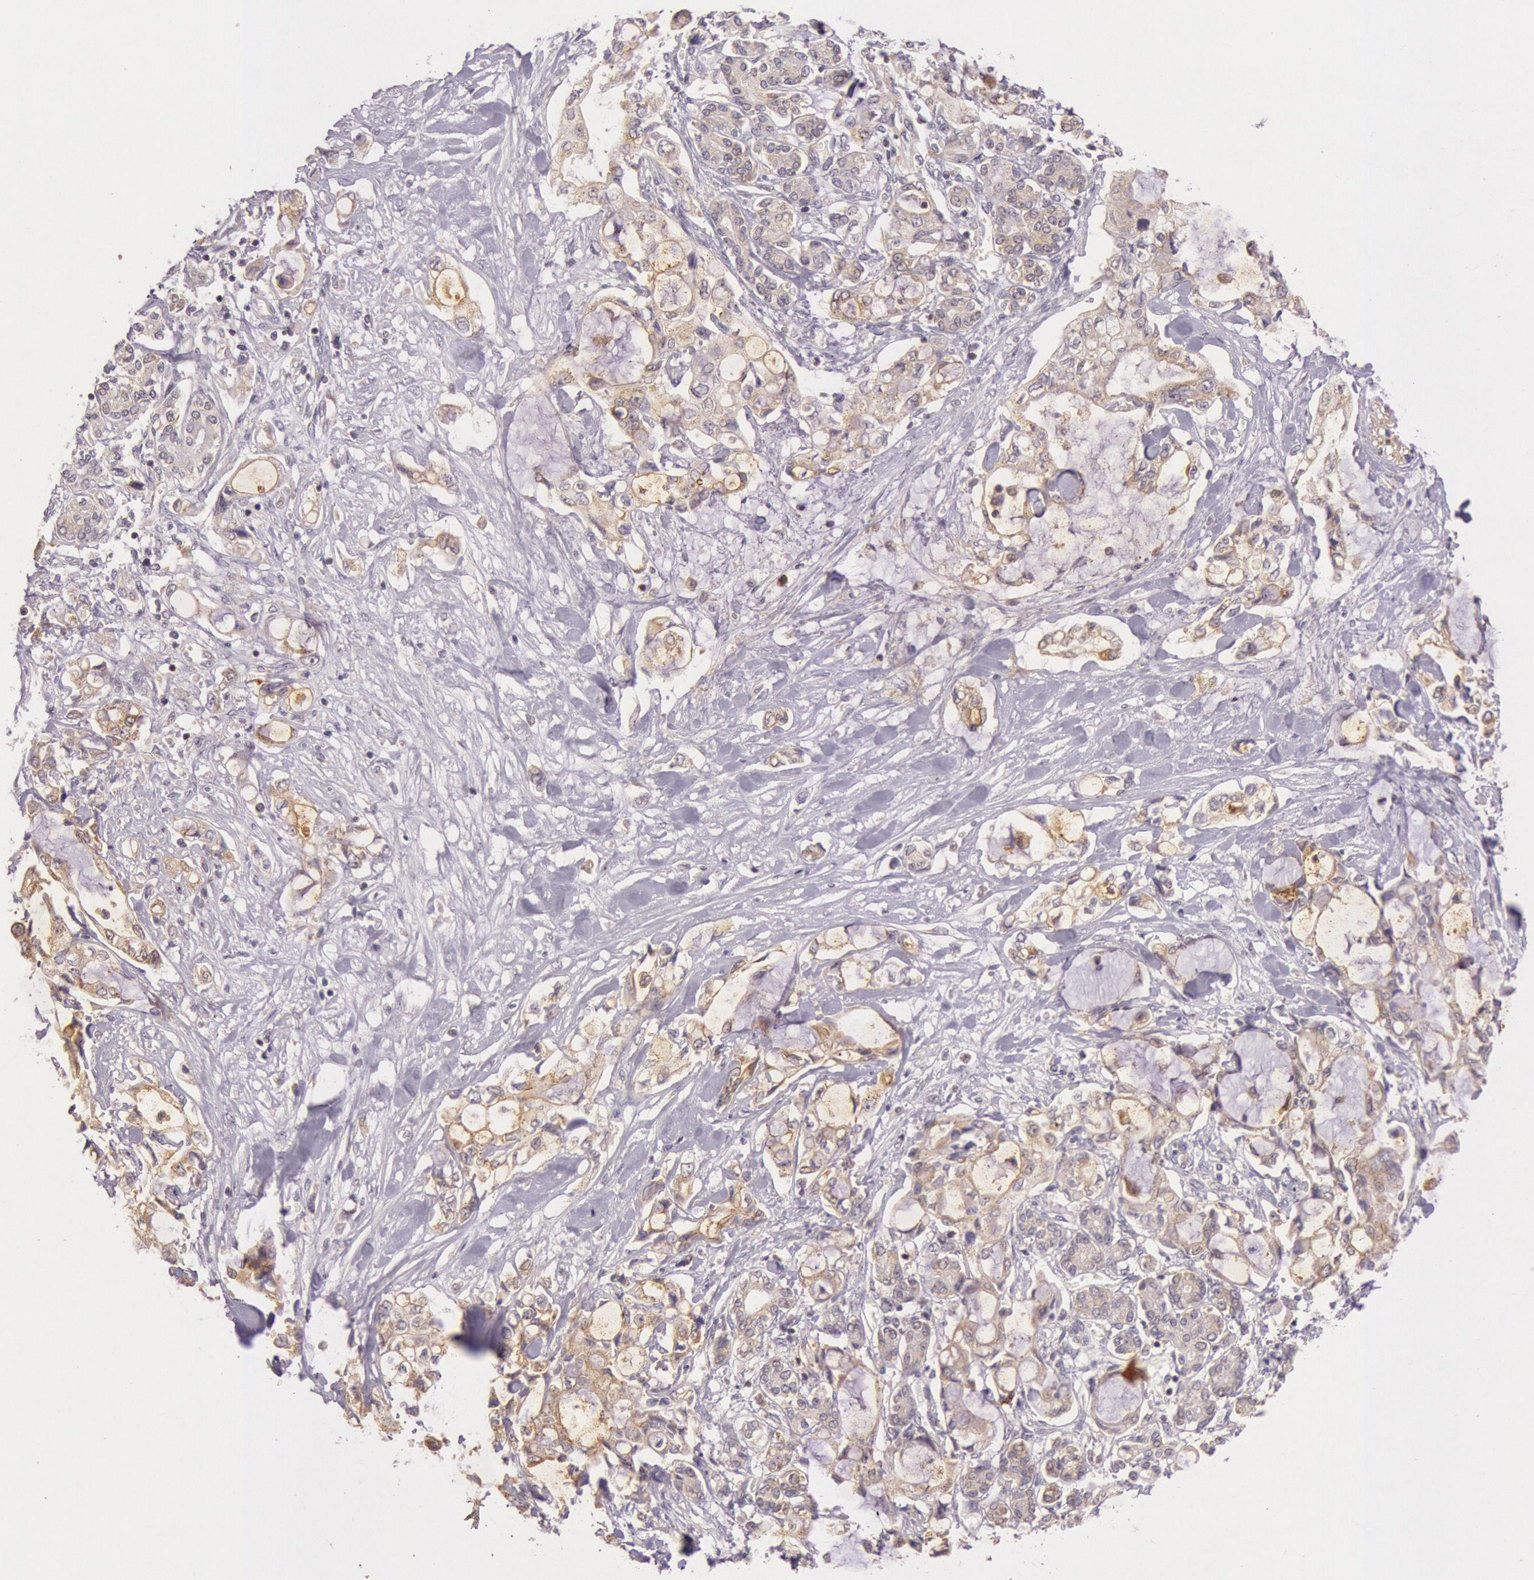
{"staining": {"intensity": "moderate", "quantity": ">75%", "location": "cytoplasmic/membranous"}, "tissue": "pancreatic cancer", "cell_type": "Tumor cells", "image_type": "cancer", "snomed": [{"axis": "morphology", "description": "Adenocarcinoma, NOS"}, {"axis": "topography", "description": "Pancreas"}], "caption": "This is an image of immunohistochemistry staining of pancreatic cancer, which shows moderate positivity in the cytoplasmic/membranous of tumor cells.", "gene": "CDK16", "patient": {"sex": "female", "age": 70}}